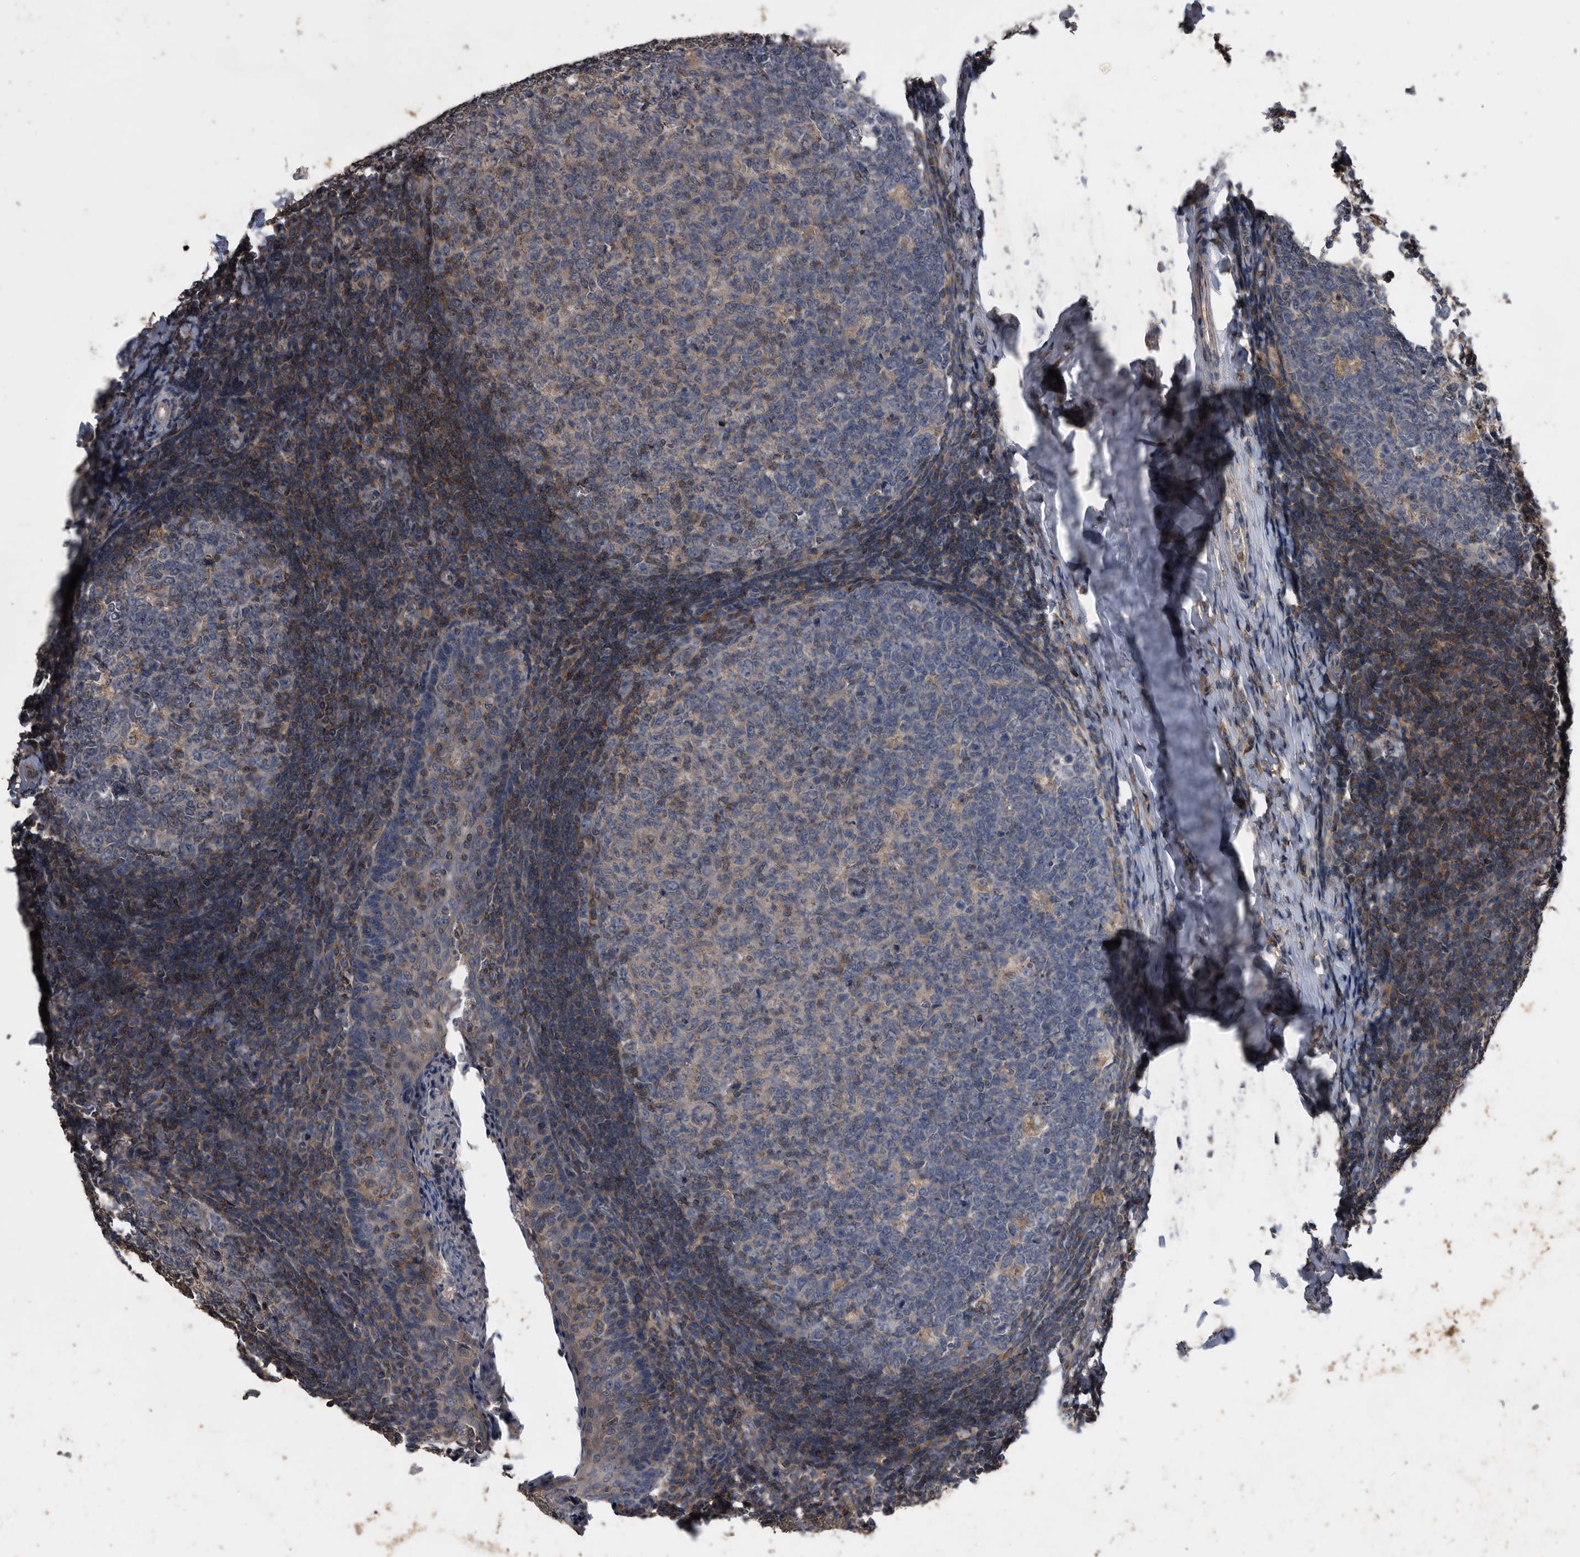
{"staining": {"intensity": "weak", "quantity": "<25%", "location": "cytoplasmic/membranous"}, "tissue": "tonsil", "cell_type": "Germinal center cells", "image_type": "normal", "snomed": [{"axis": "morphology", "description": "Normal tissue, NOS"}, {"axis": "topography", "description": "Tonsil"}], "caption": "The image demonstrates no staining of germinal center cells in unremarkable tonsil.", "gene": "NRBP1", "patient": {"sex": "female", "age": 19}}